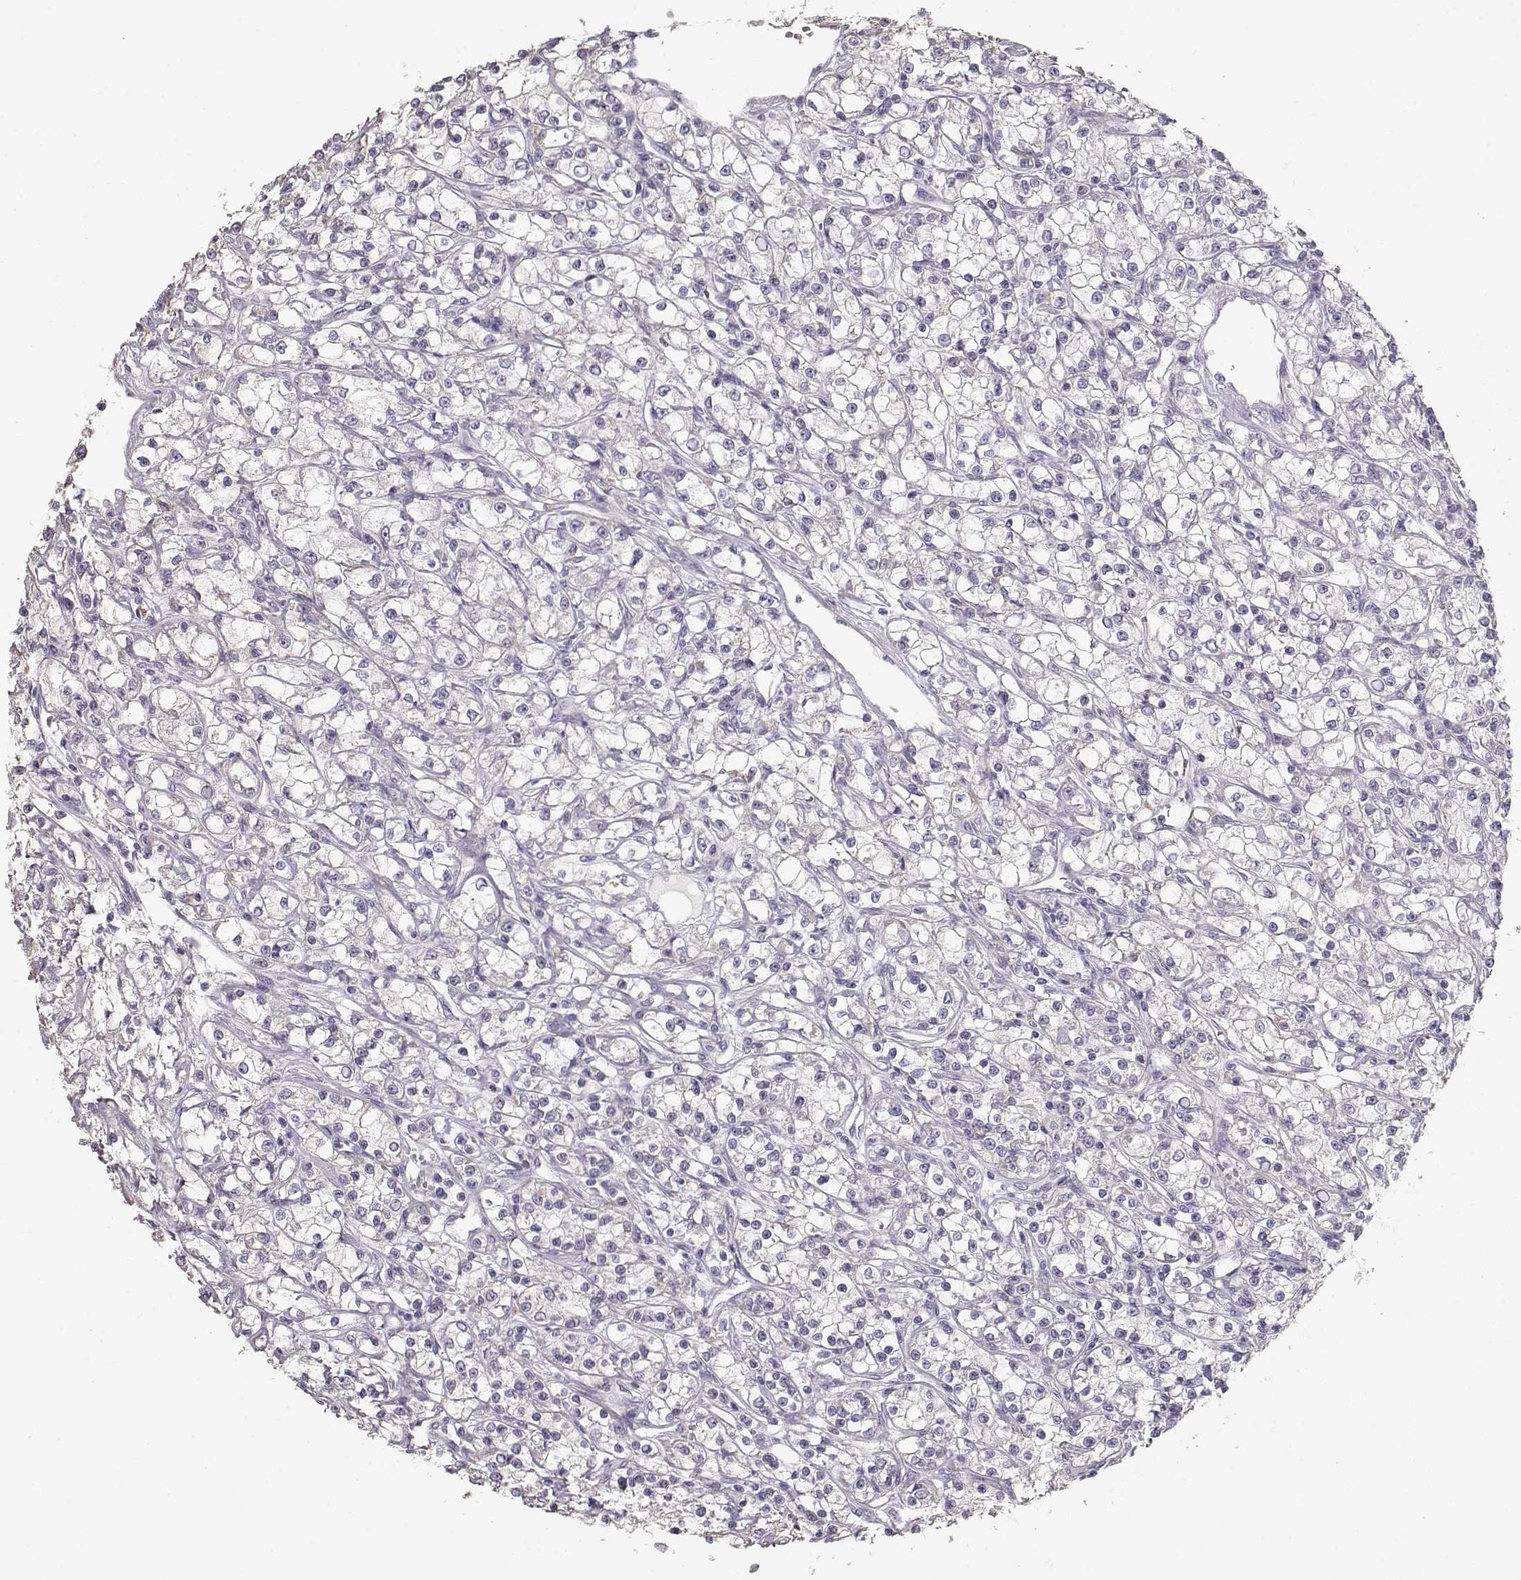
{"staining": {"intensity": "negative", "quantity": "none", "location": "none"}, "tissue": "renal cancer", "cell_type": "Tumor cells", "image_type": "cancer", "snomed": [{"axis": "morphology", "description": "Adenocarcinoma, NOS"}, {"axis": "topography", "description": "Kidney"}], "caption": "IHC micrograph of human renal cancer stained for a protein (brown), which demonstrates no positivity in tumor cells.", "gene": "SLC18A1", "patient": {"sex": "female", "age": 59}}